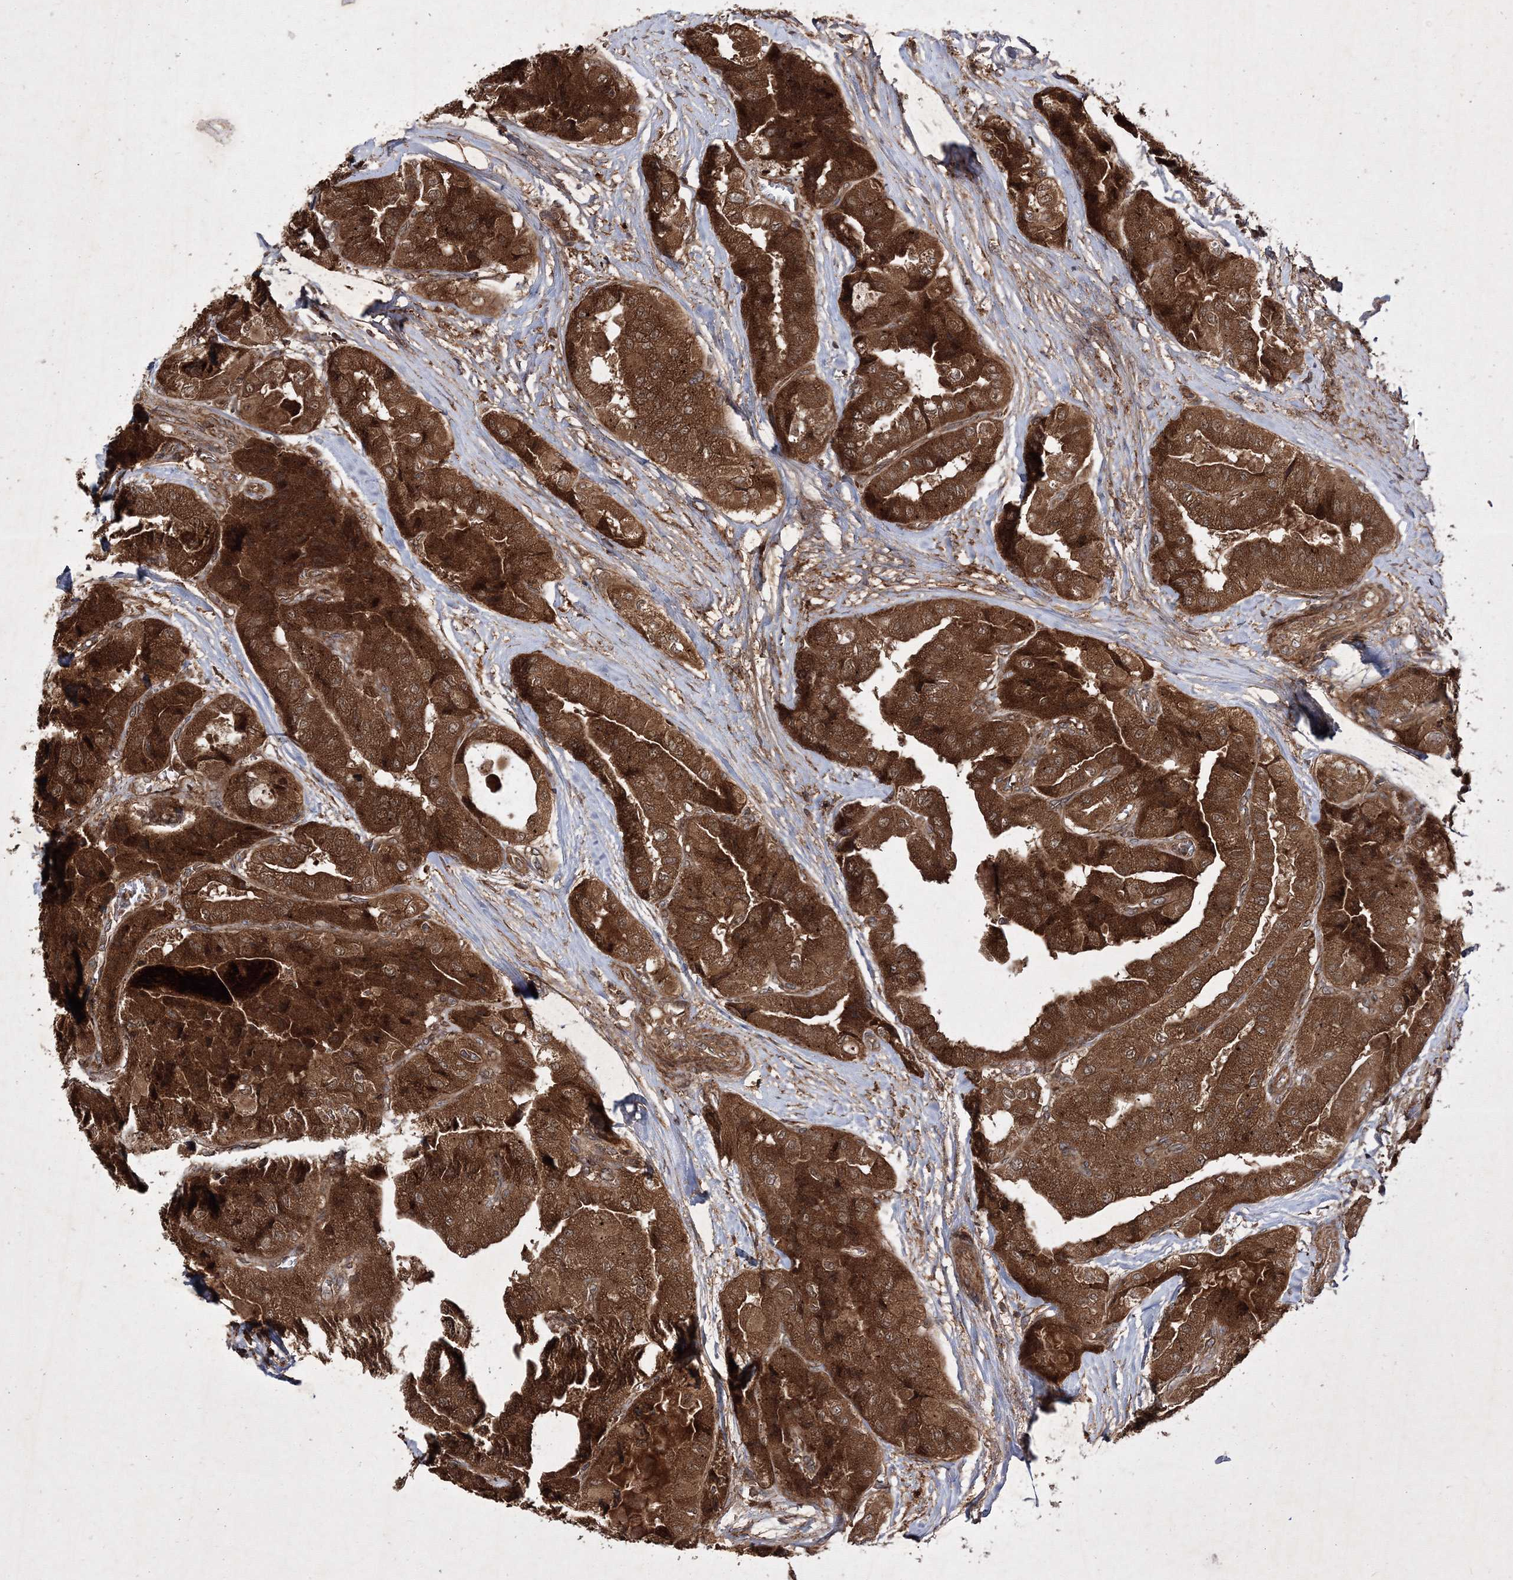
{"staining": {"intensity": "strong", "quantity": ">75%", "location": "cytoplasmic/membranous"}, "tissue": "thyroid cancer", "cell_type": "Tumor cells", "image_type": "cancer", "snomed": [{"axis": "morphology", "description": "Papillary adenocarcinoma, NOS"}, {"axis": "topography", "description": "Thyroid gland"}], "caption": "The image displays staining of papillary adenocarcinoma (thyroid), revealing strong cytoplasmic/membranous protein staining (brown color) within tumor cells. The protein of interest is shown in brown color, while the nuclei are stained blue.", "gene": "DNAJC13", "patient": {"sex": "female", "age": 59}}